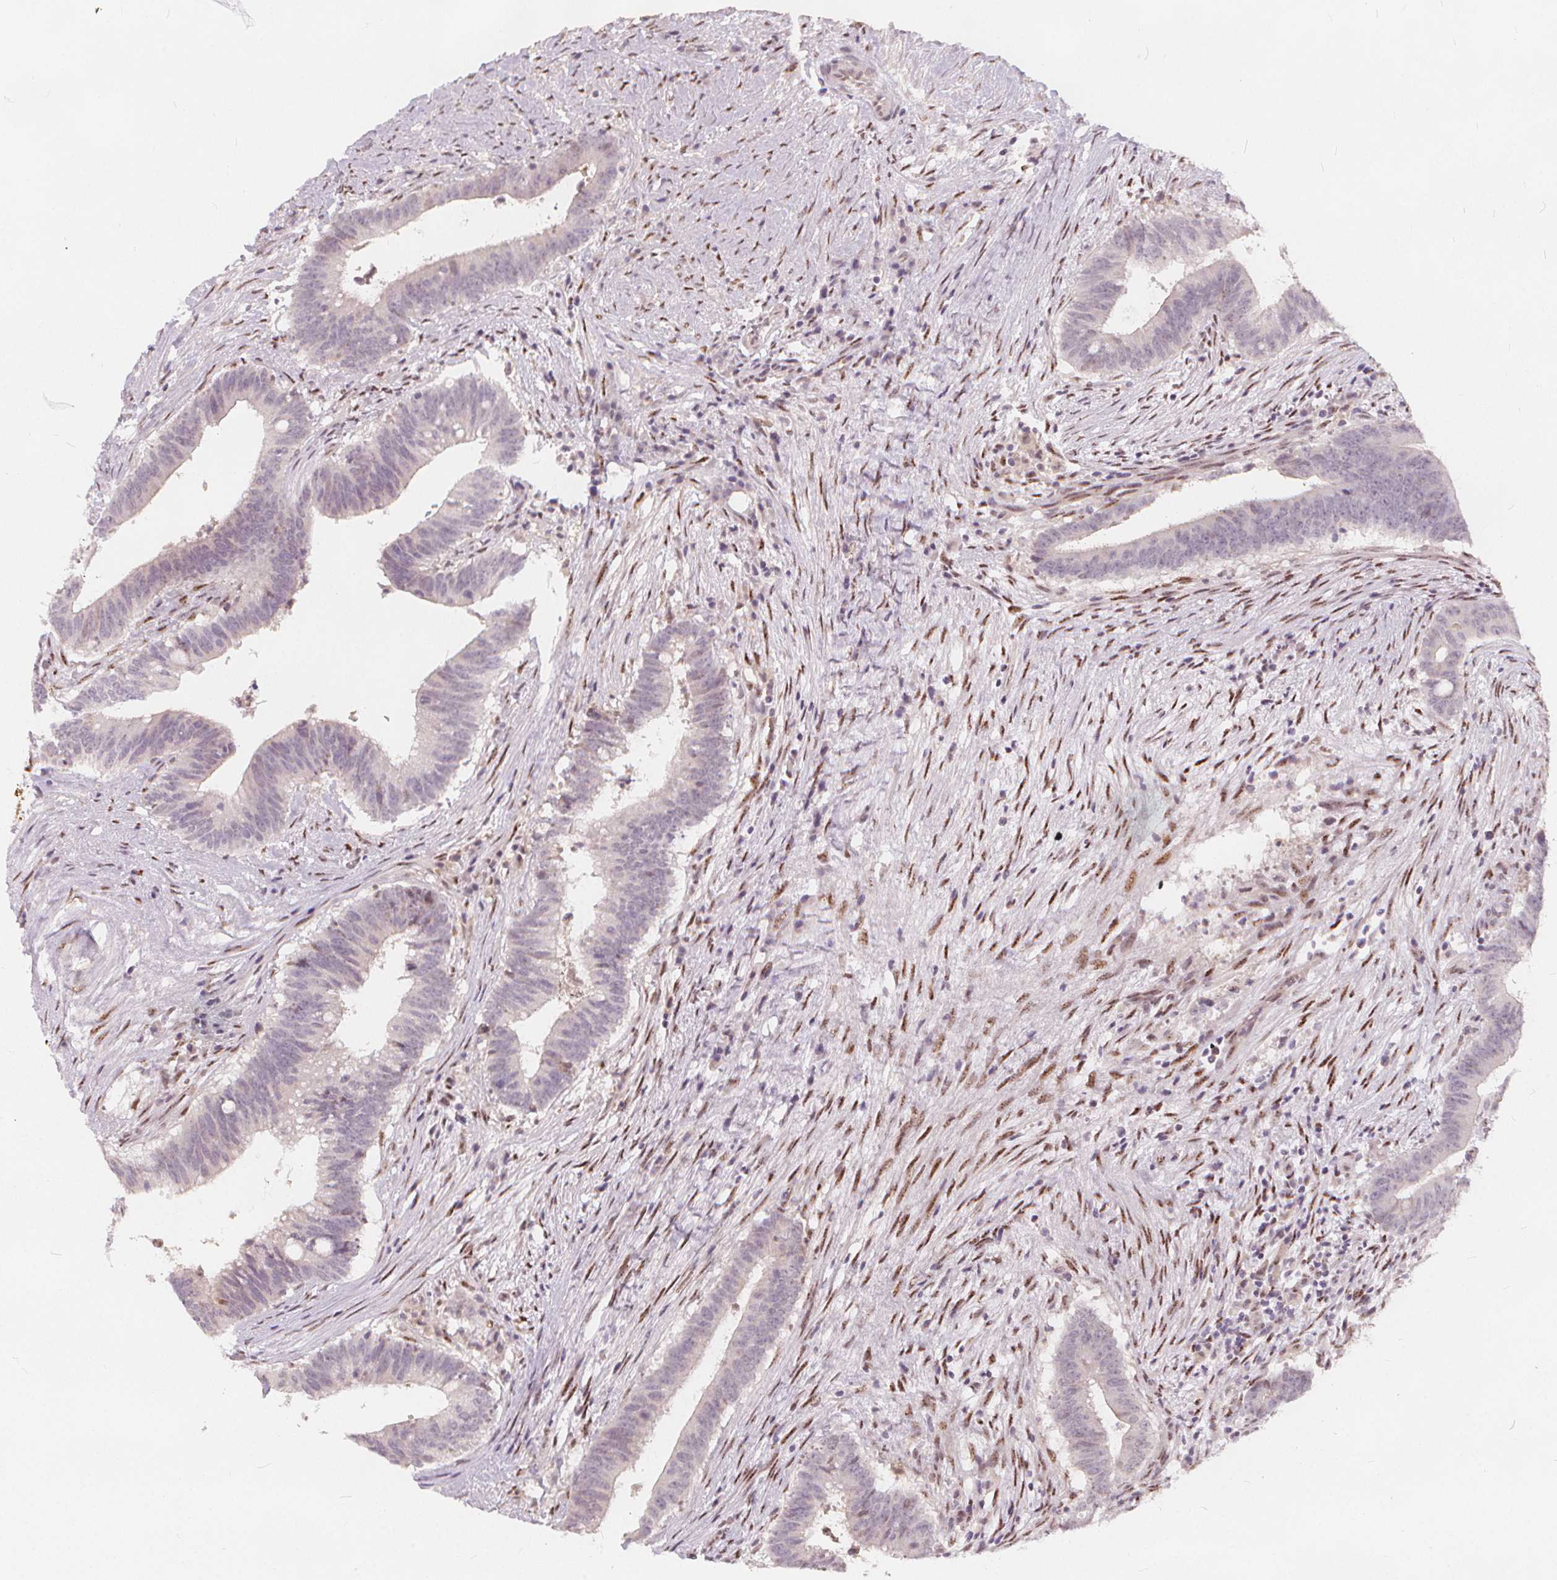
{"staining": {"intensity": "negative", "quantity": "none", "location": "none"}, "tissue": "colorectal cancer", "cell_type": "Tumor cells", "image_type": "cancer", "snomed": [{"axis": "morphology", "description": "Adenocarcinoma, NOS"}, {"axis": "topography", "description": "Colon"}], "caption": "Colorectal adenocarcinoma stained for a protein using immunohistochemistry exhibits no expression tumor cells.", "gene": "DRC3", "patient": {"sex": "female", "age": 43}}